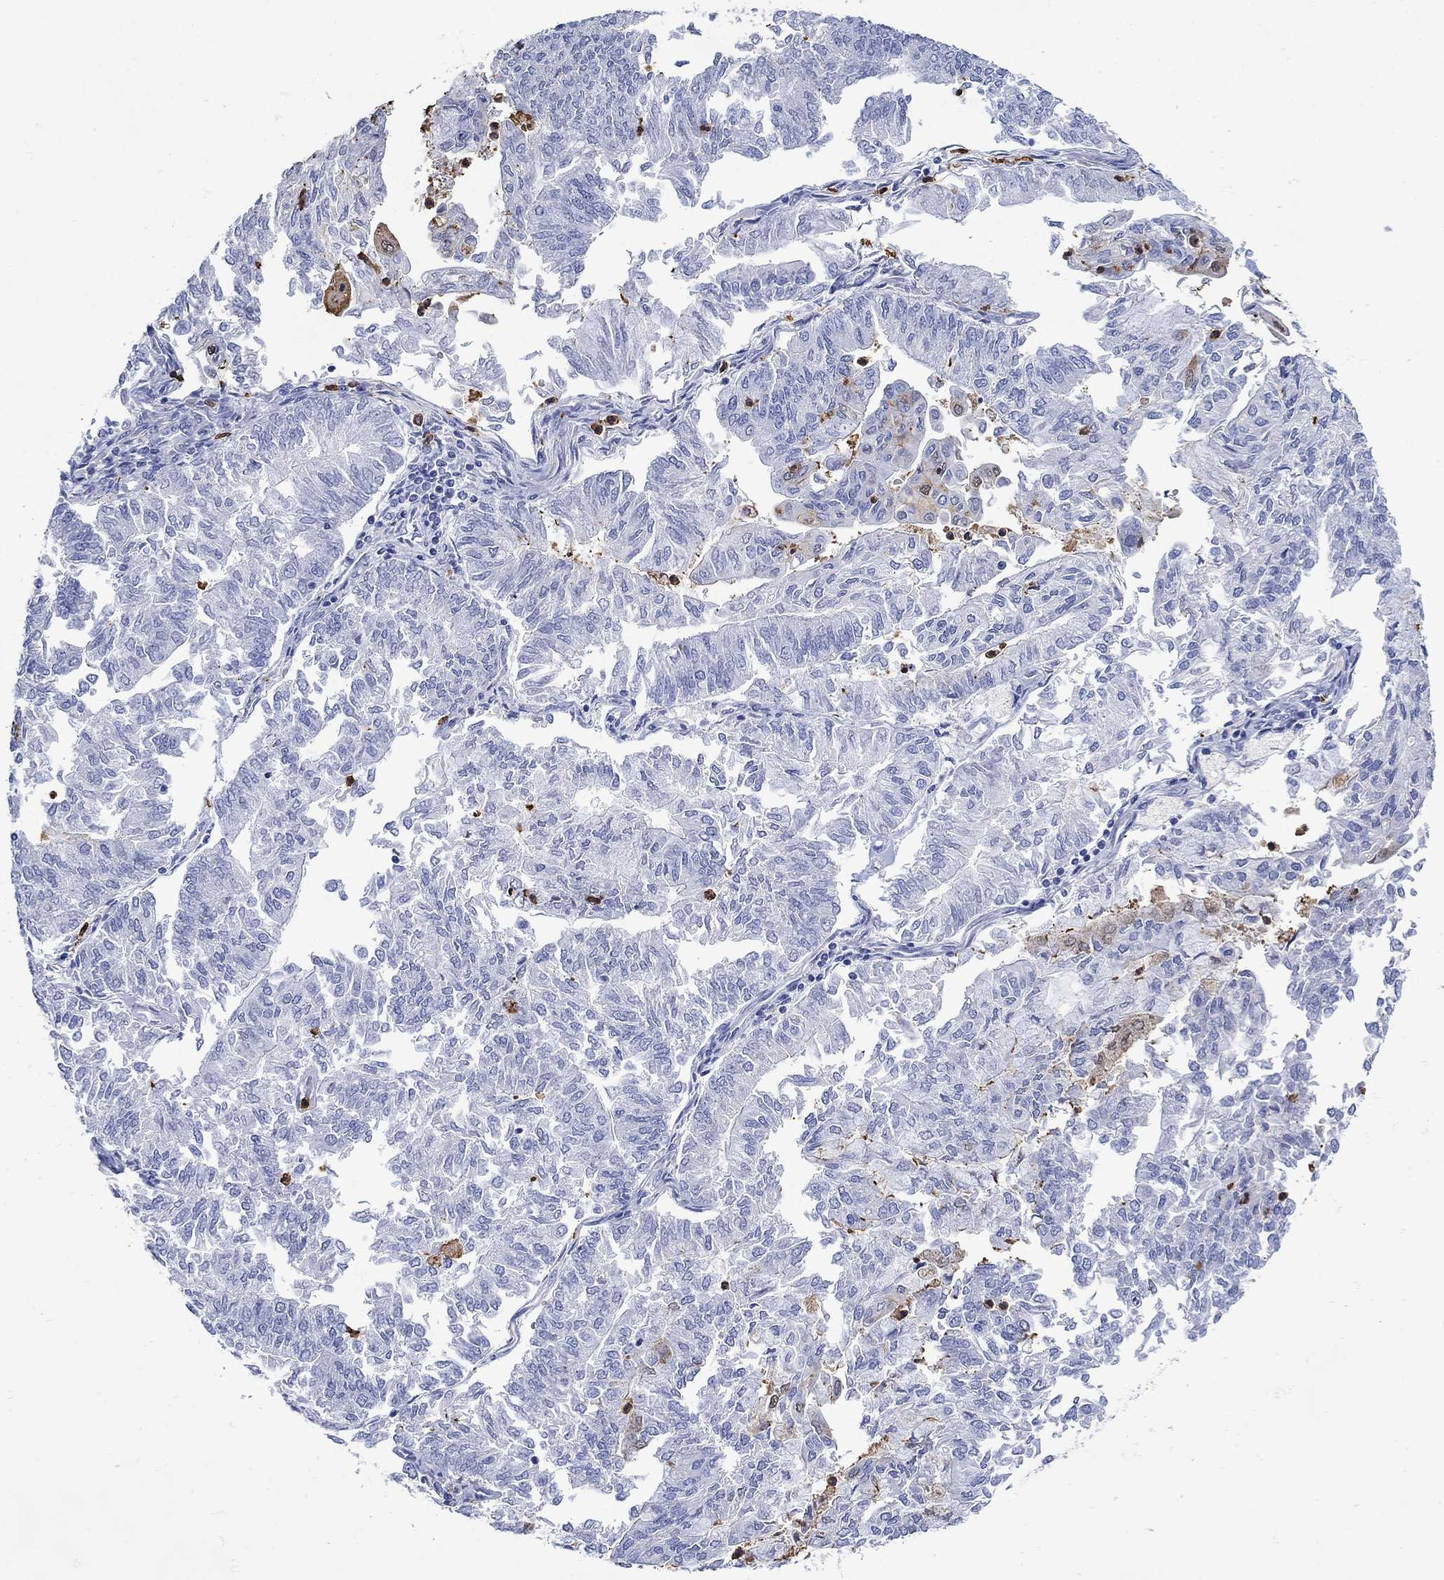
{"staining": {"intensity": "negative", "quantity": "none", "location": "none"}, "tissue": "endometrial cancer", "cell_type": "Tumor cells", "image_type": "cancer", "snomed": [{"axis": "morphology", "description": "Adenocarcinoma, NOS"}, {"axis": "topography", "description": "Endometrium"}], "caption": "The photomicrograph displays no staining of tumor cells in adenocarcinoma (endometrial).", "gene": "LINGO3", "patient": {"sex": "female", "age": 59}}